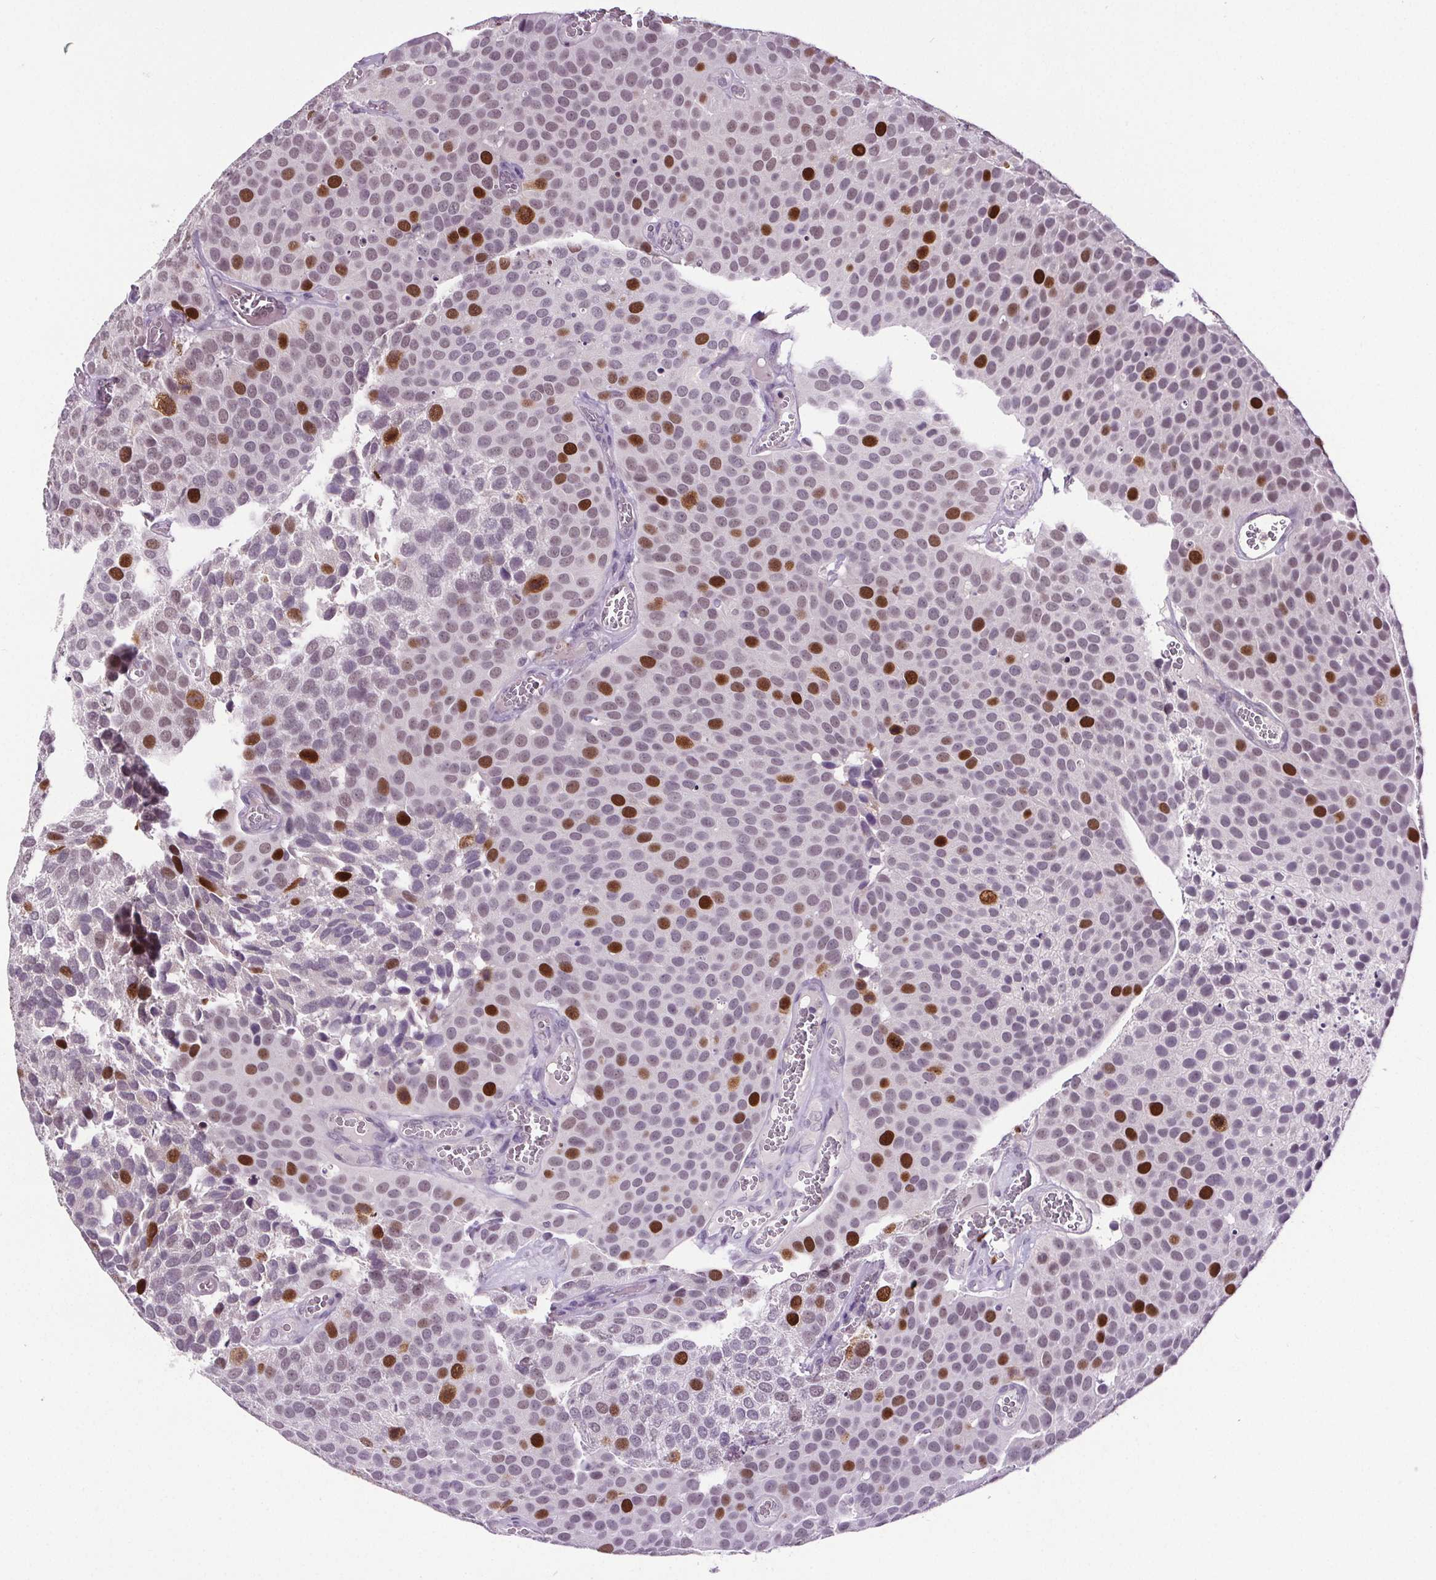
{"staining": {"intensity": "strong", "quantity": "<25%", "location": "nuclear"}, "tissue": "urothelial cancer", "cell_type": "Tumor cells", "image_type": "cancer", "snomed": [{"axis": "morphology", "description": "Urothelial carcinoma, Low grade"}, {"axis": "topography", "description": "Urinary bladder"}], "caption": "IHC (DAB) staining of low-grade urothelial carcinoma reveals strong nuclear protein positivity in approximately <25% of tumor cells.", "gene": "CENPF", "patient": {"sex": "female", "age": 69}}